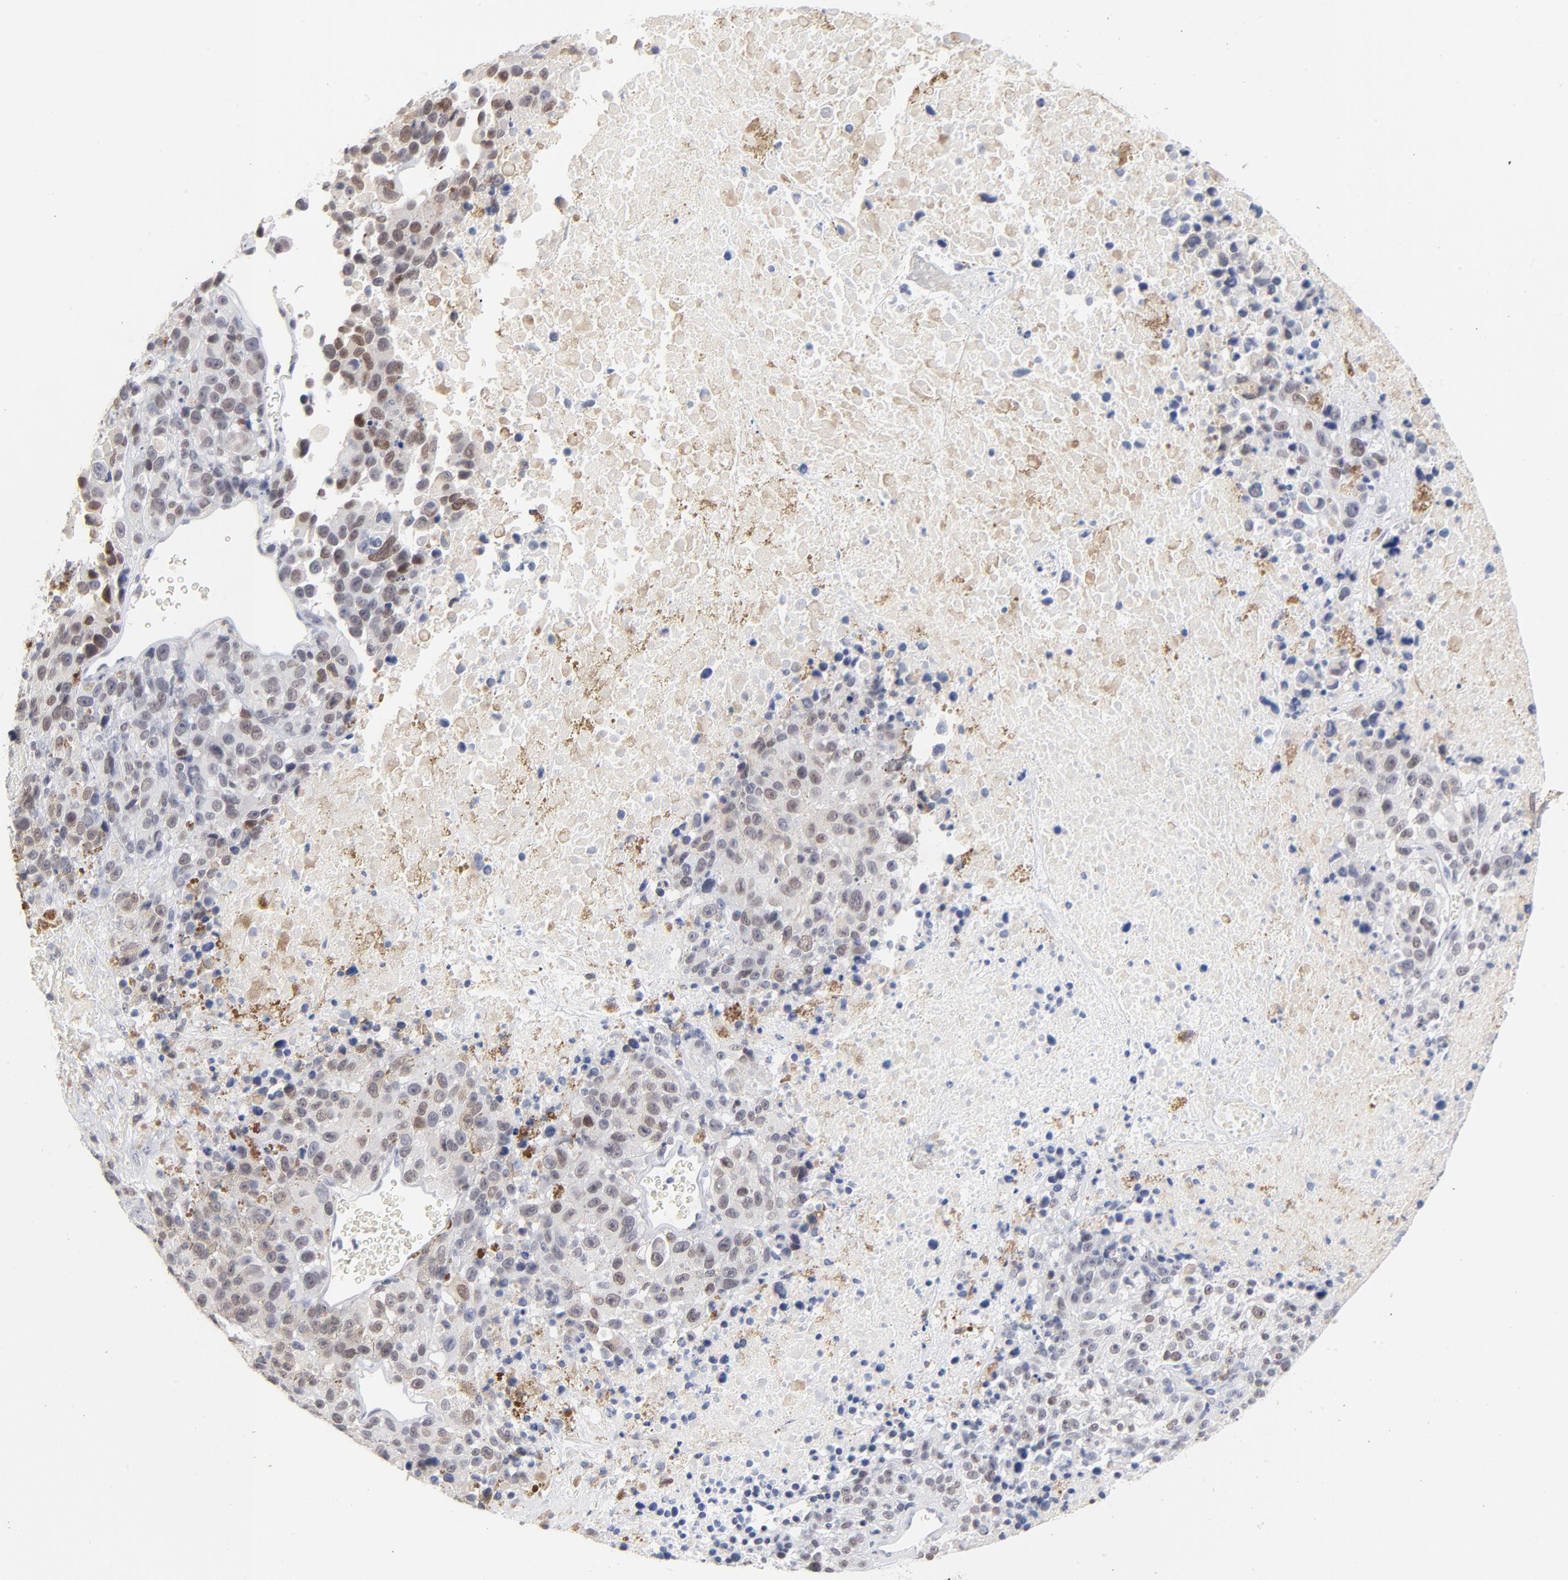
{"staining": {"intensity": "weak", "quantity": "25%-75%", "location": "nuclear"}, "tissue": "melanoma", "cell_type": "Tumor cells", "image_type": "cancer", "snomed": [{"axis": "morphology", "description": "Malignant melanoma, Metastatic site"}, {"axis": "topography", "description": "Cerebral cortex"}], "caption": "Protein staining reveals weak nuclear staining in about 25%-75% of tumor cells in malignant melanoma (metastatic site).", "gene": "ORC2", "patient": {"sex": "female", "age": 52}}